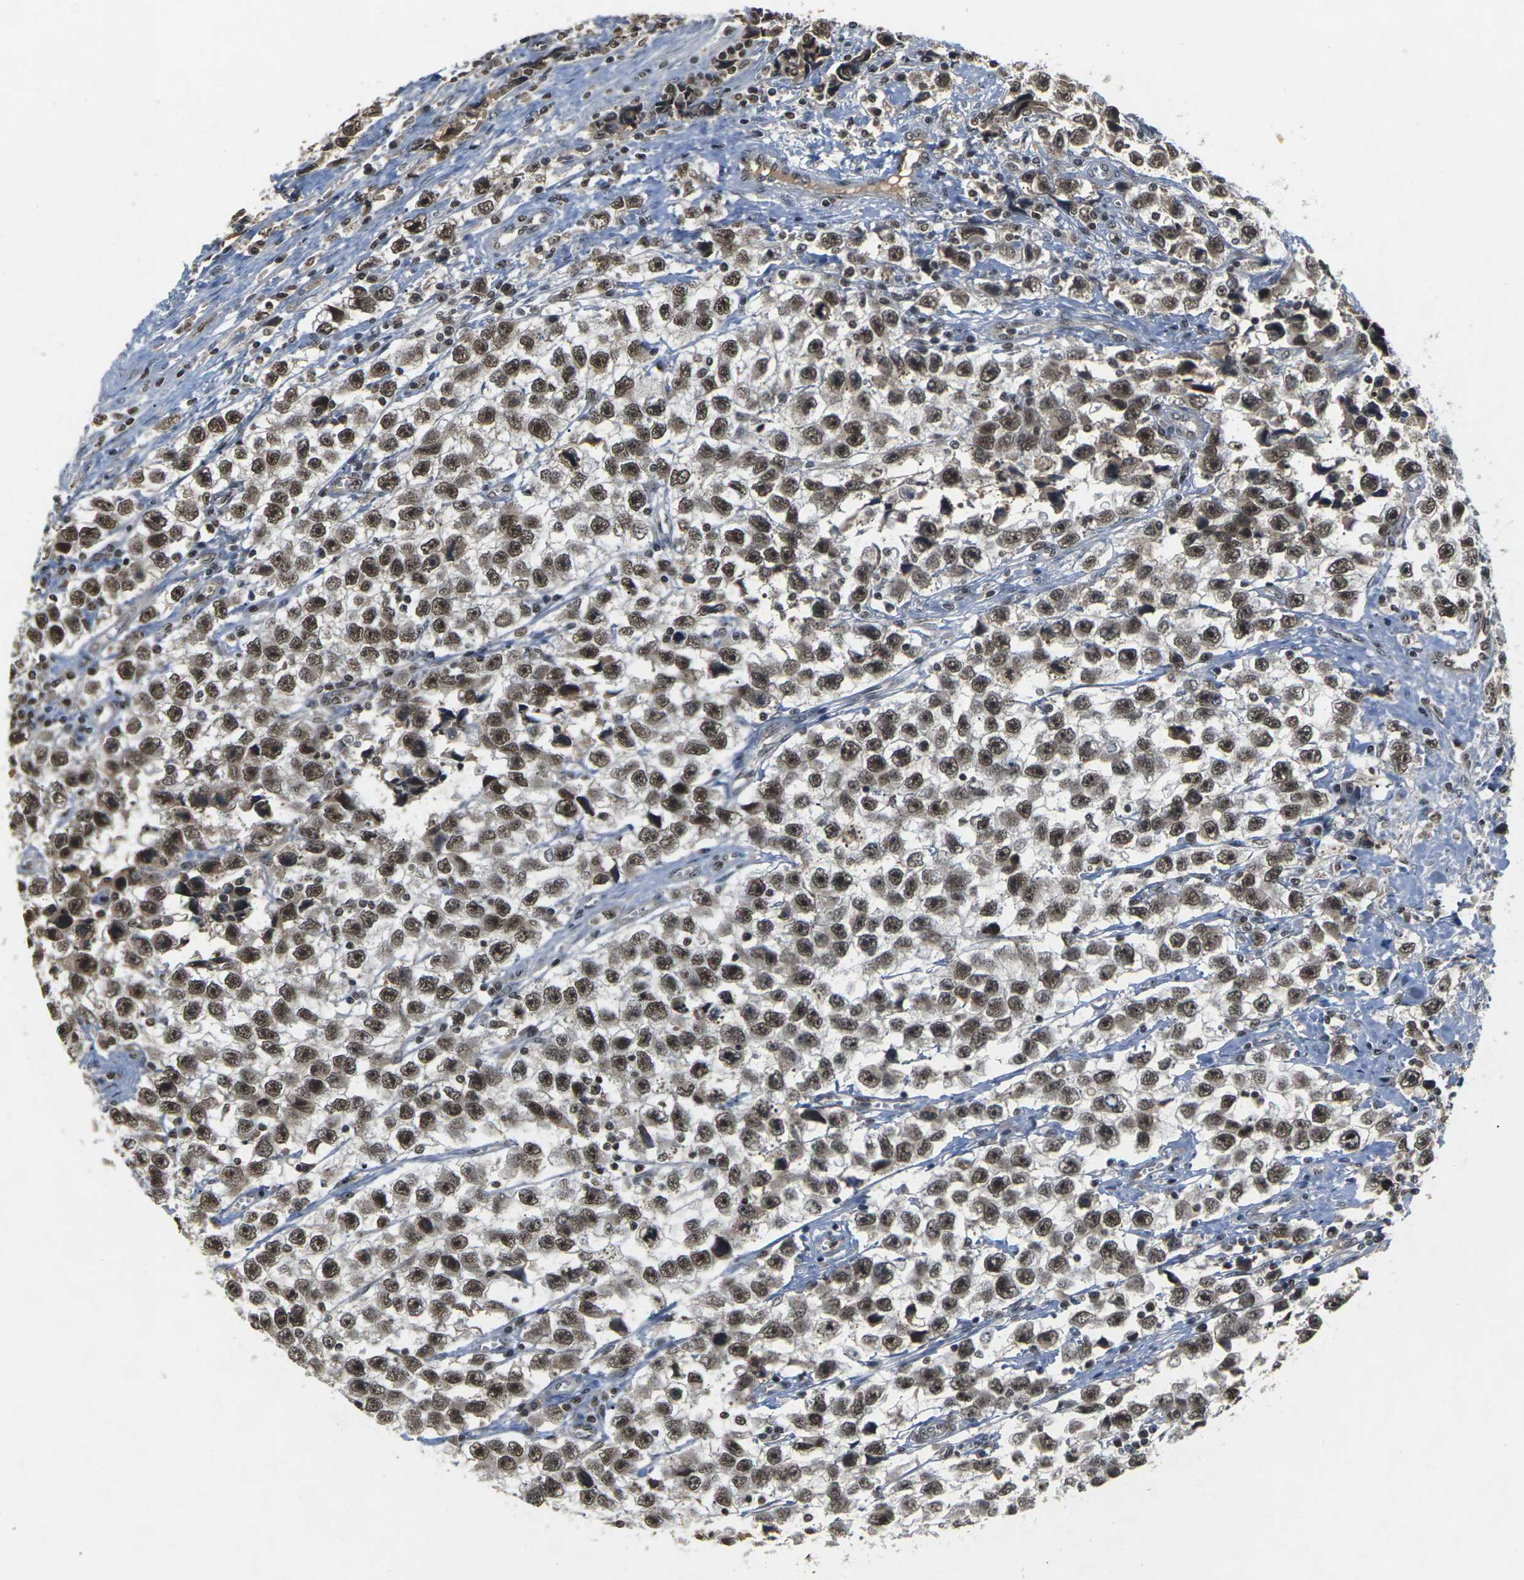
{"staining": {"intensity": "strong", "quantity": ">75%", "location": "nuclear"}, "tissue": "testis cancer", "cell_type": "Tumor cells", "image_type": "cancer", "snomed": [{"axis": "morphology", "description": "Seminoma, NOS"}, {"axis": "topography", "description": "Testis"}], "caption": "Human seminoma (testis) stained for a protein (brown) displays strong nuclear positive positivity in approximately >75% of tumor cells.", "gene": "NELFA", "patient": {"sex": "male", "age": 33}}